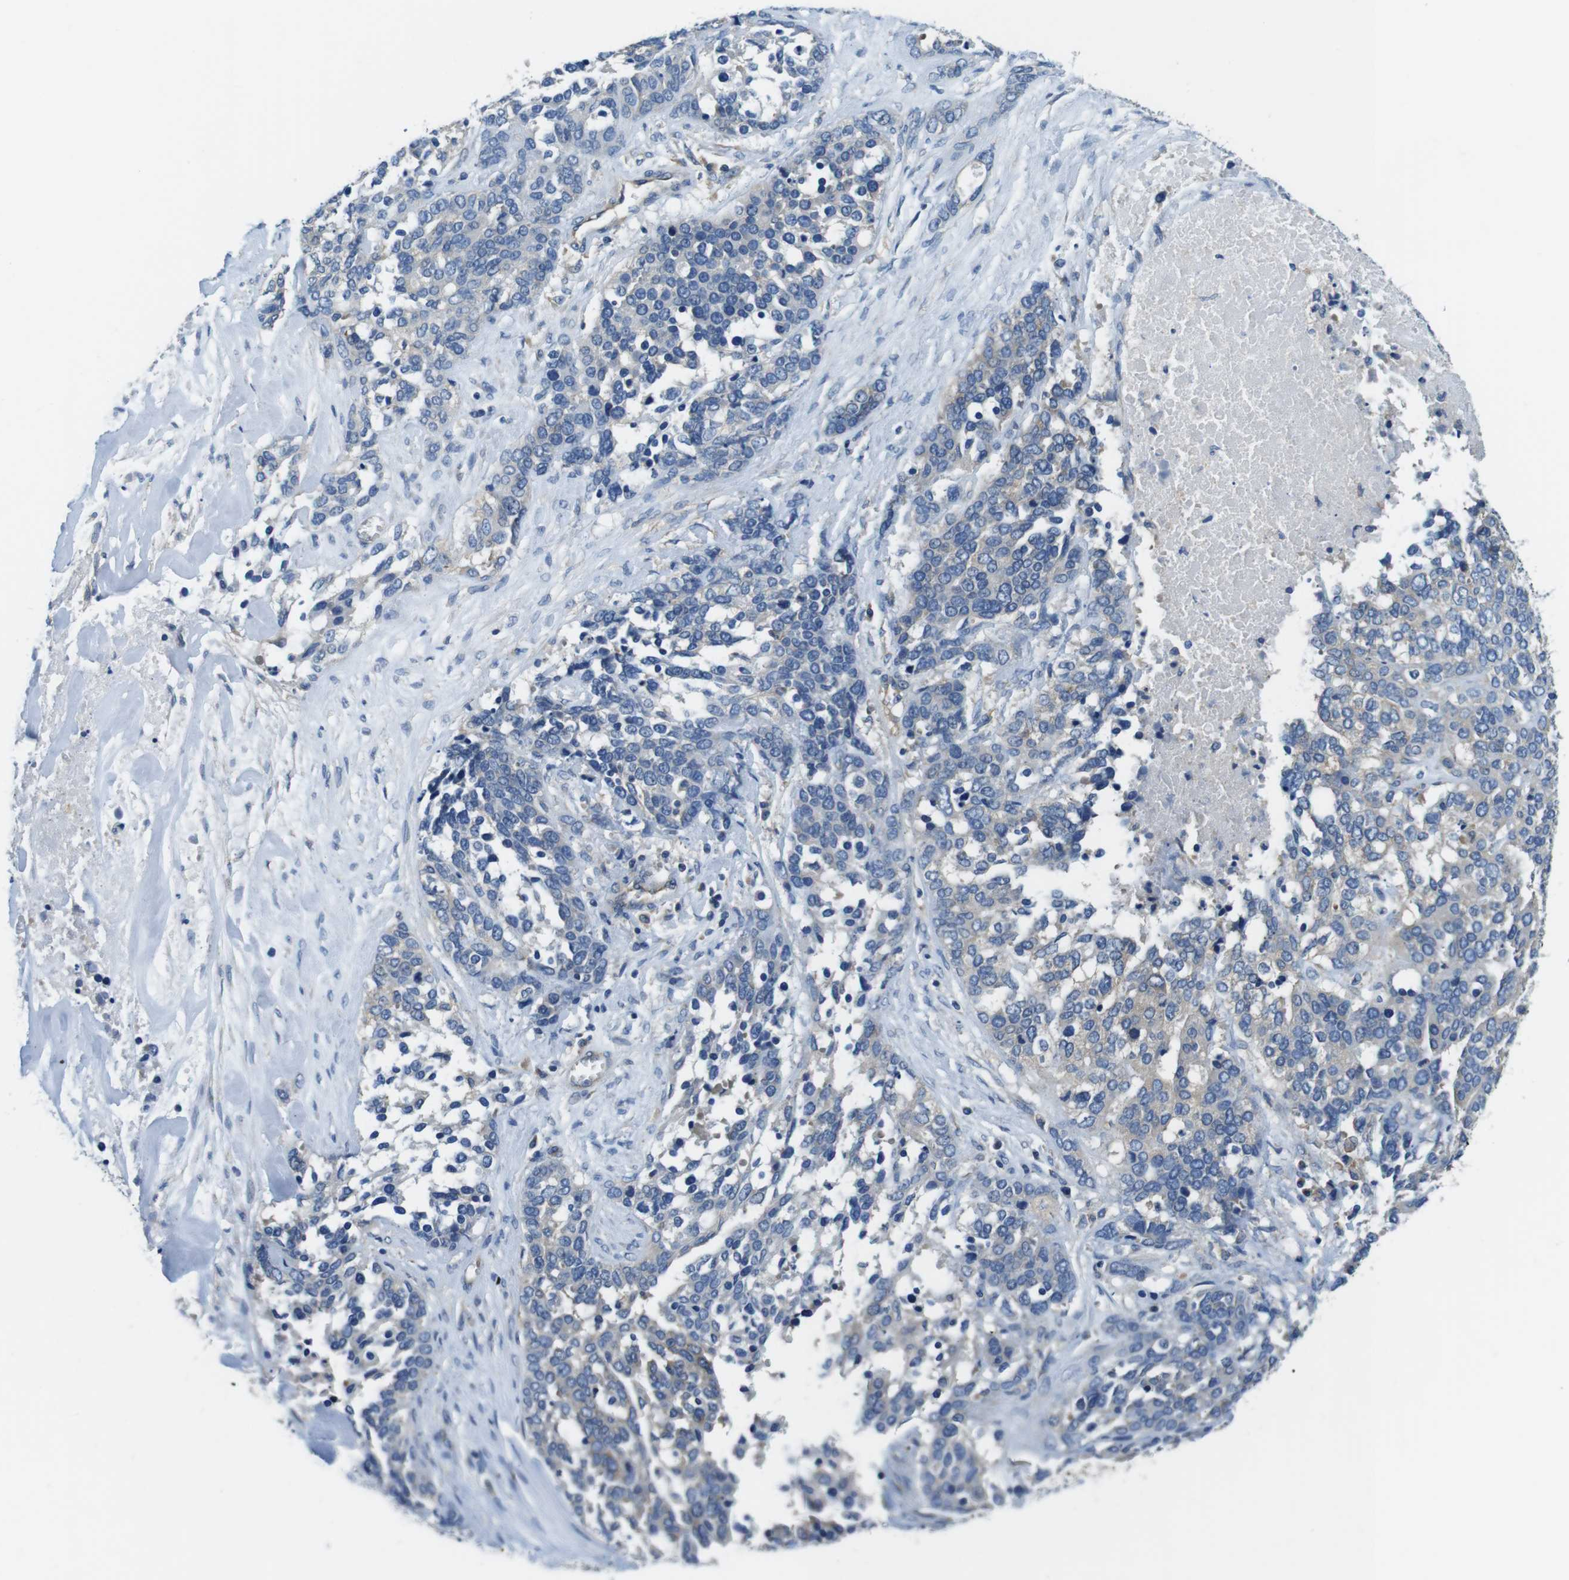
{"staining": {"intensity": "weak", "quantity": "25%-75%", "location": "cytoplasmic/membranous"}, "tissue": "ovarian cancer", "cell_type": "Tumor cells", "image_type": "cancer", "snomed": [{"axis": "morphology", "description": "Cystadenocarcinoma, serous, NOS"}, {"axis": "topography", "description": "Ovary"}], "caption": "Human serous cystadenocarcinoma (ovarian) stained with a protein marker shows weak staining in tumor cells.", "gene": "DENND4C", "patient": {"sex": "female", "age": 44}}